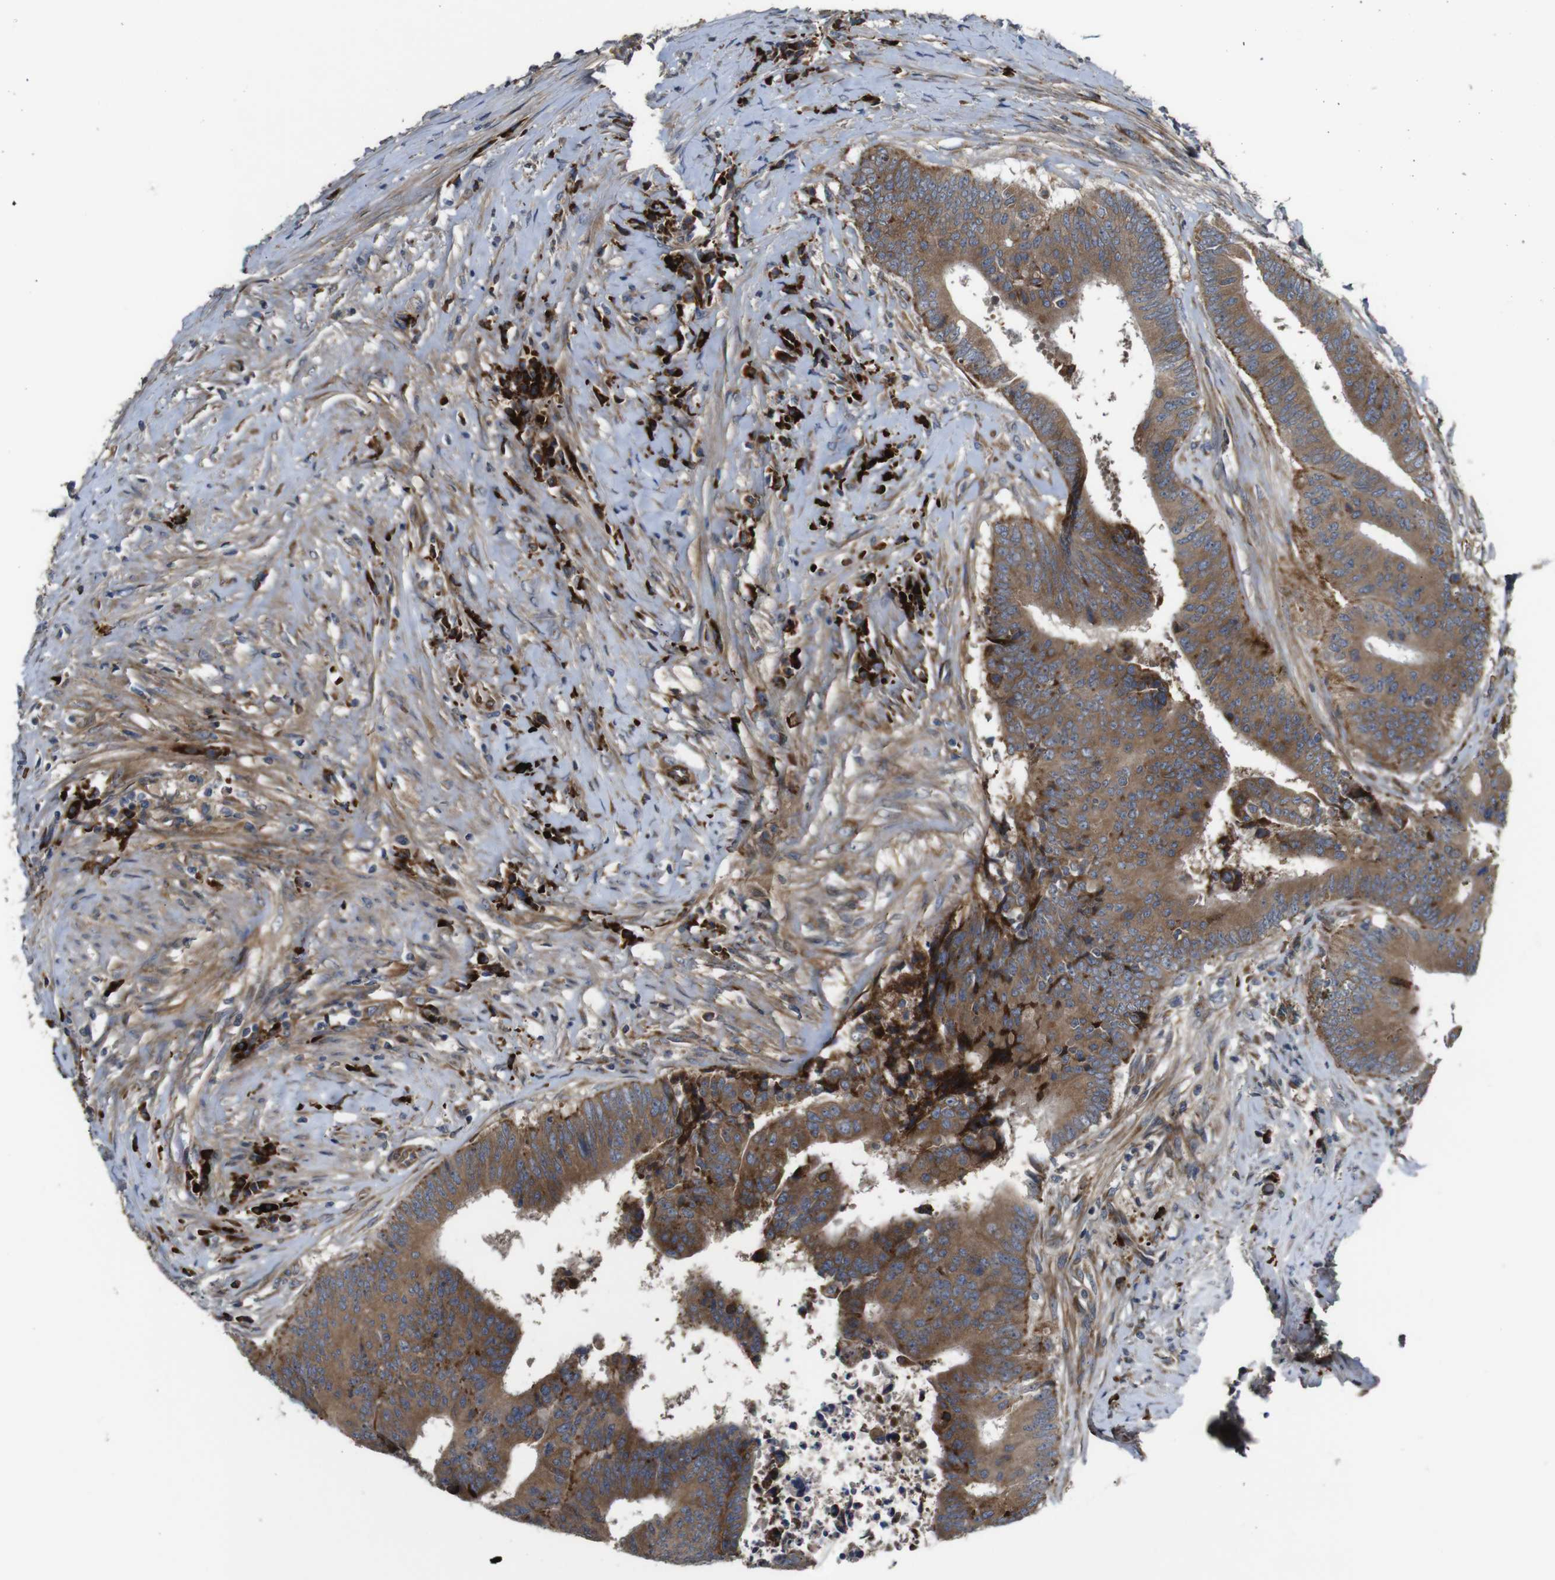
{"staining": {"intensity": "moderate", "quantity": ">75%", "location": "cytoplasmic/membranous"}, "tissue": "colorectal cancer", "cell_type": "Tumor cells", "image_type": "cancer", "snomed": [{"axis": "morphology", "description": "Adenocarcinoma, NOS"}, {"axis": "topography", "description": "Rectum"}], "caption": "IHC of human colorectal cancer reveals medium levels of moderate cytoplasmic/membranous positivity in approximately >75% of tumor cells.", "gene": "UBE2G2", "patient": {"sex": "male", "age": 72}}